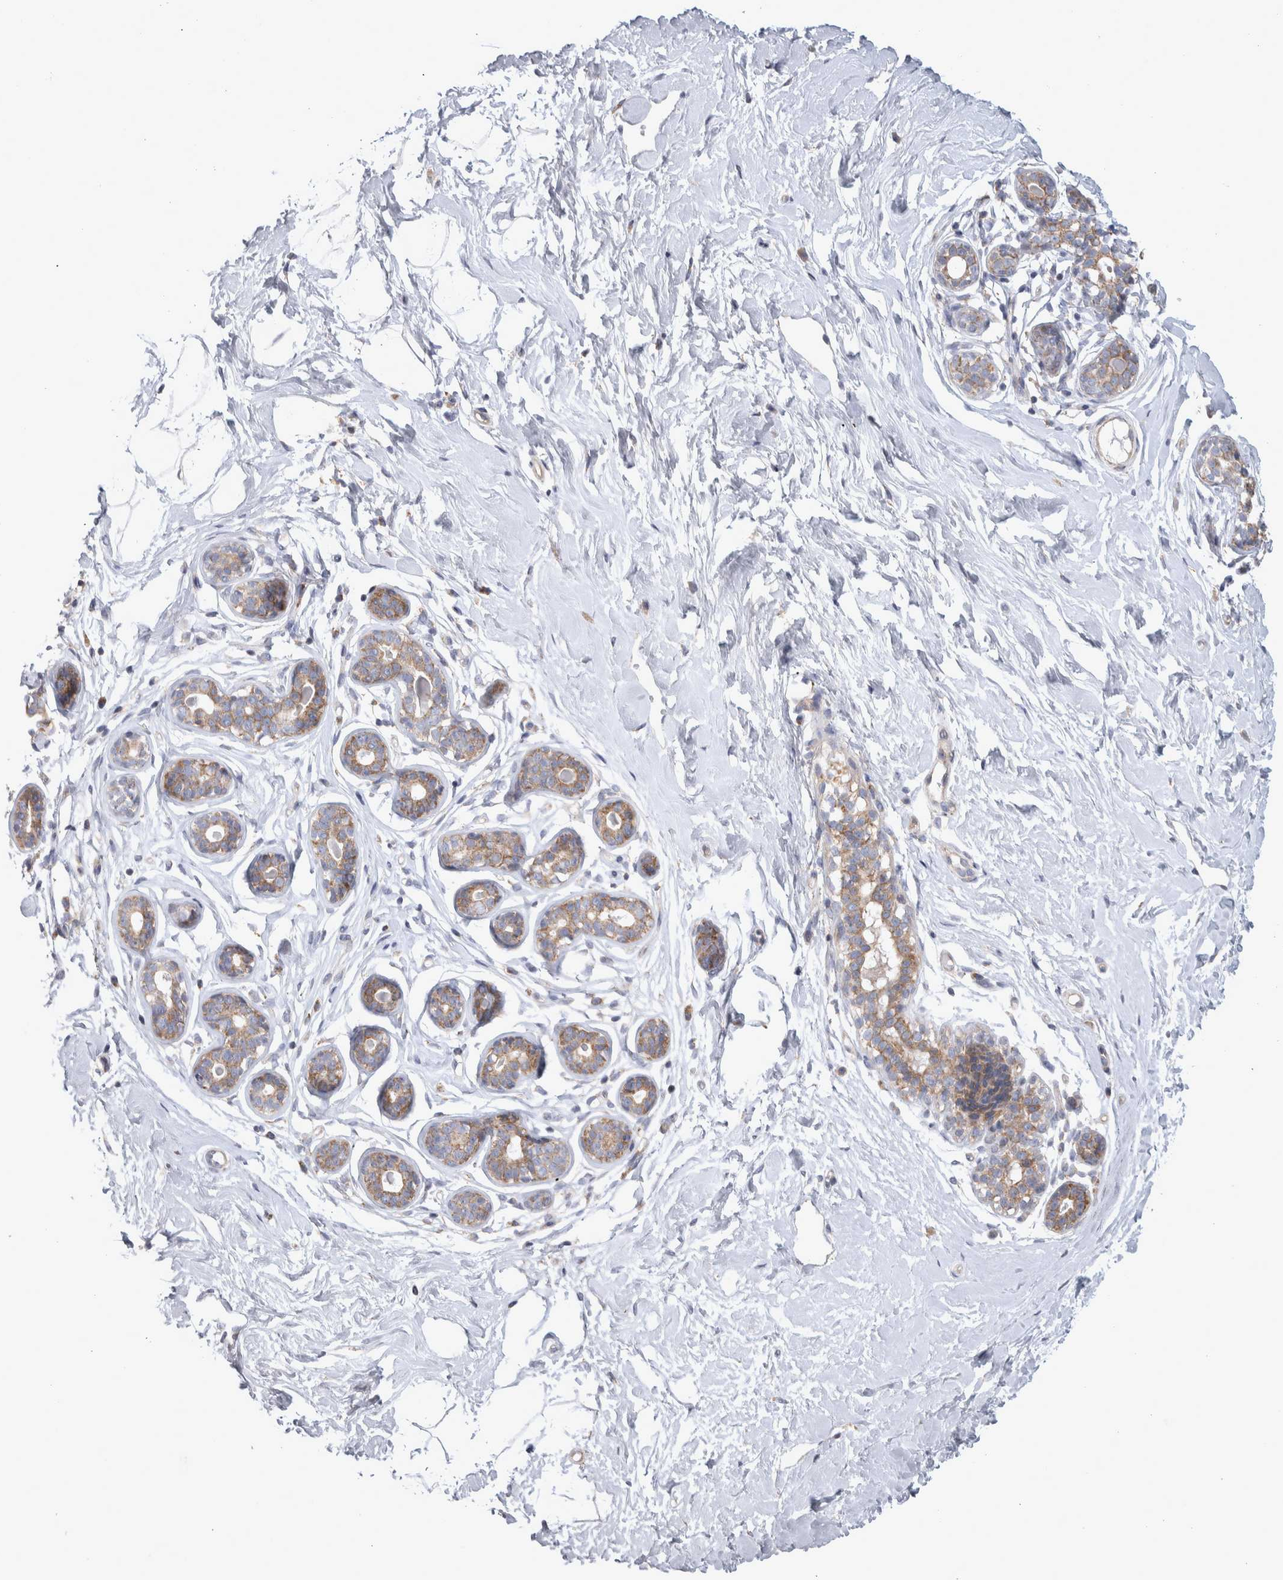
{"staining": {"intensity": "negative", "quantity": "none", "location": "none"}, "tissue": "breast", "cell_type": "Adipocytes", "image_type": "normal", "snomed": [{"axis": "morphology", "description": "Normal tissue, NOS"}, {"axis": "topography", "description": "Breast"}], "caption": "Photomicrograph shows no protein staining in adipocytes of unremarkable breast.", "gene": "SCO1", "patient": {"sex": "female", "age": 23}}